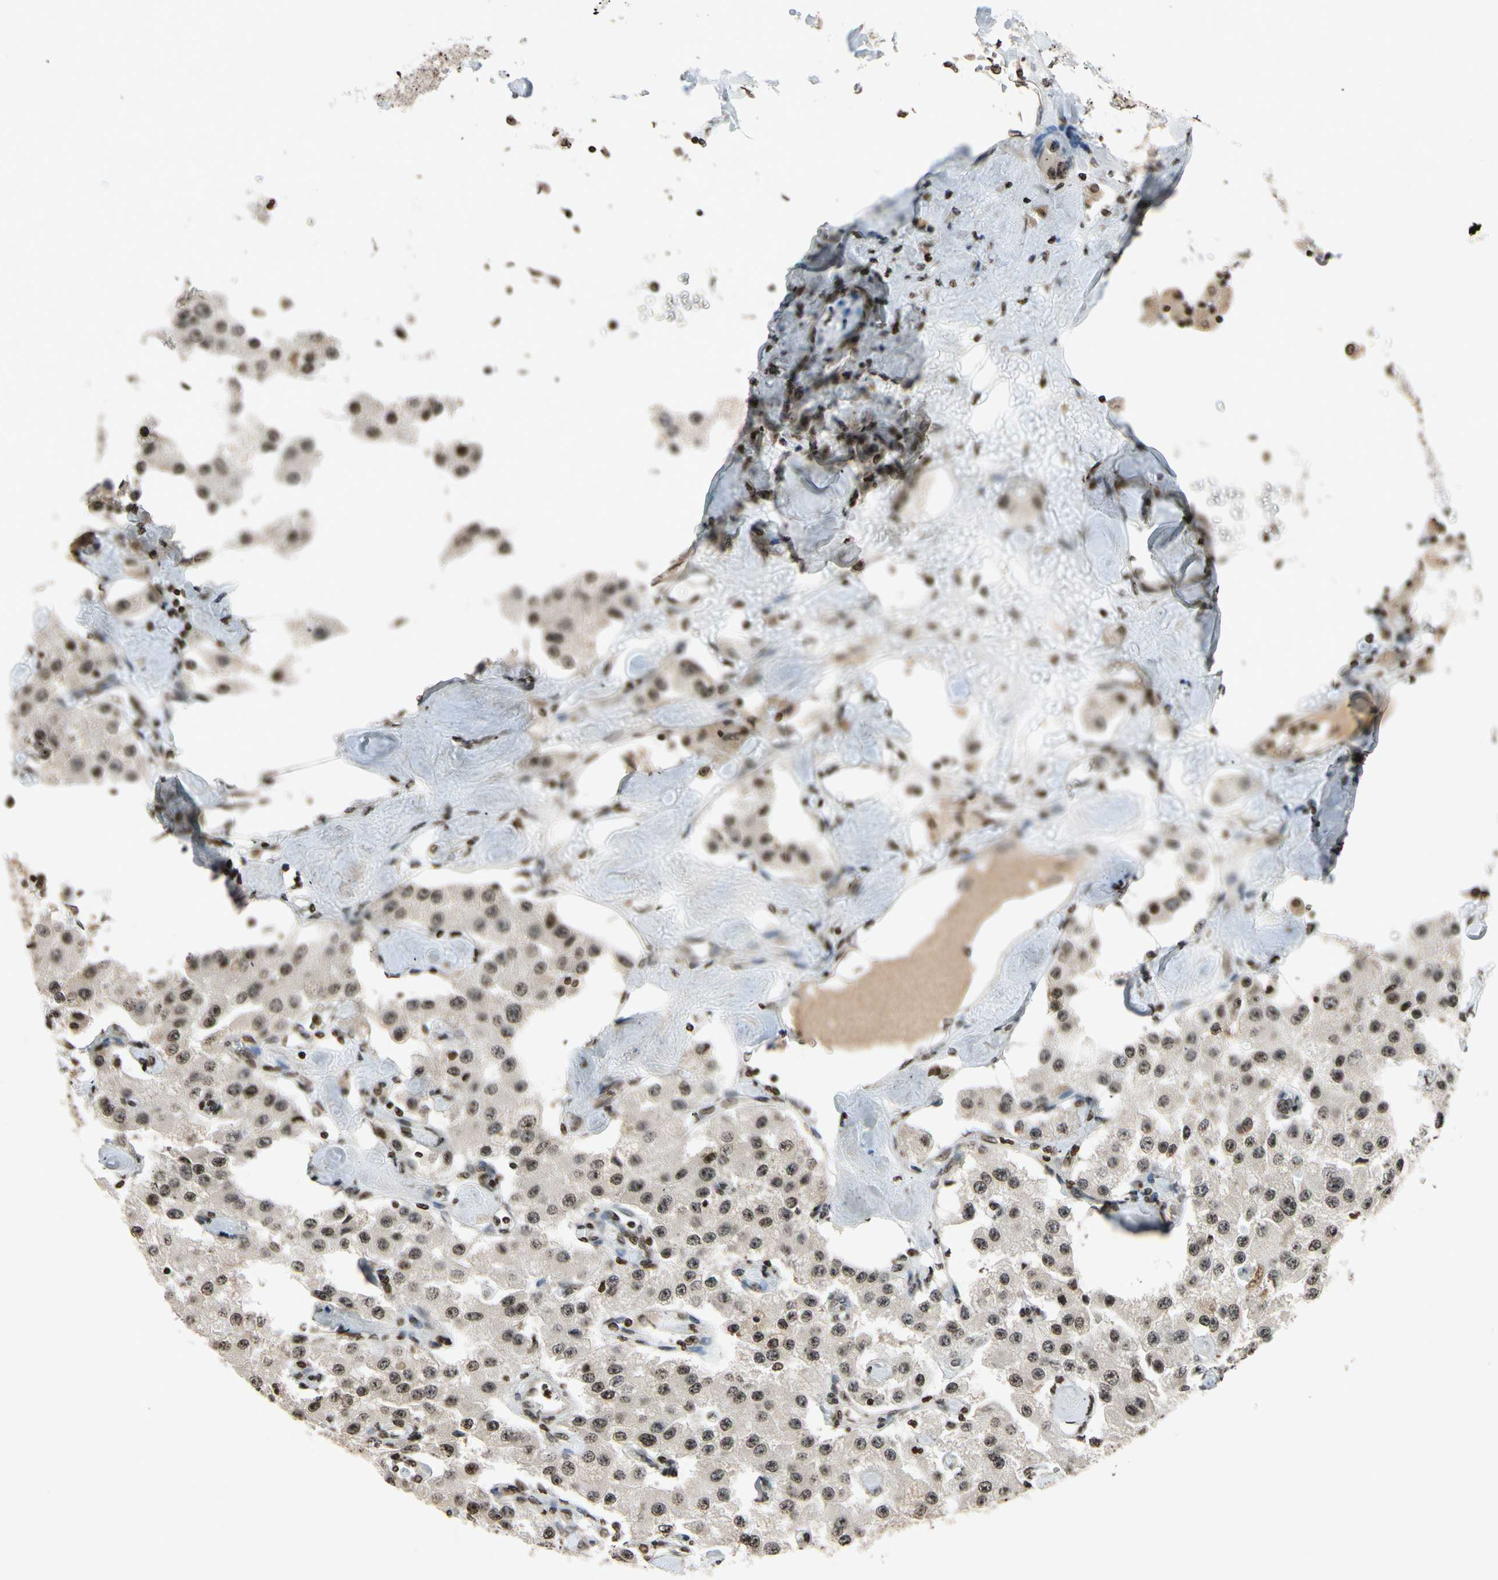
{"staining": {"intensity": "moderate", "quantity": ">75%", "location": "nuclear"}, "tissue": "carcinoid", "cell_type": "Tumor cells", "image_type": "cancer", "snomed": [{"axis": "morphology", "description": "Carcinoid, malignant, NOS"}, {"axis": "topography", "description": "Pancreas"}], "caption": "High-magnification brightfield microscopy of malignant carcinoid stained with DAB (brown) and counterstained with hematoxylin (blue). tumor cells exhibit moderate nuclear positivity is seen in approximately>75% of cells.", "gene": "HOXB3", "patient": {"sex": "male", "age": 41}}